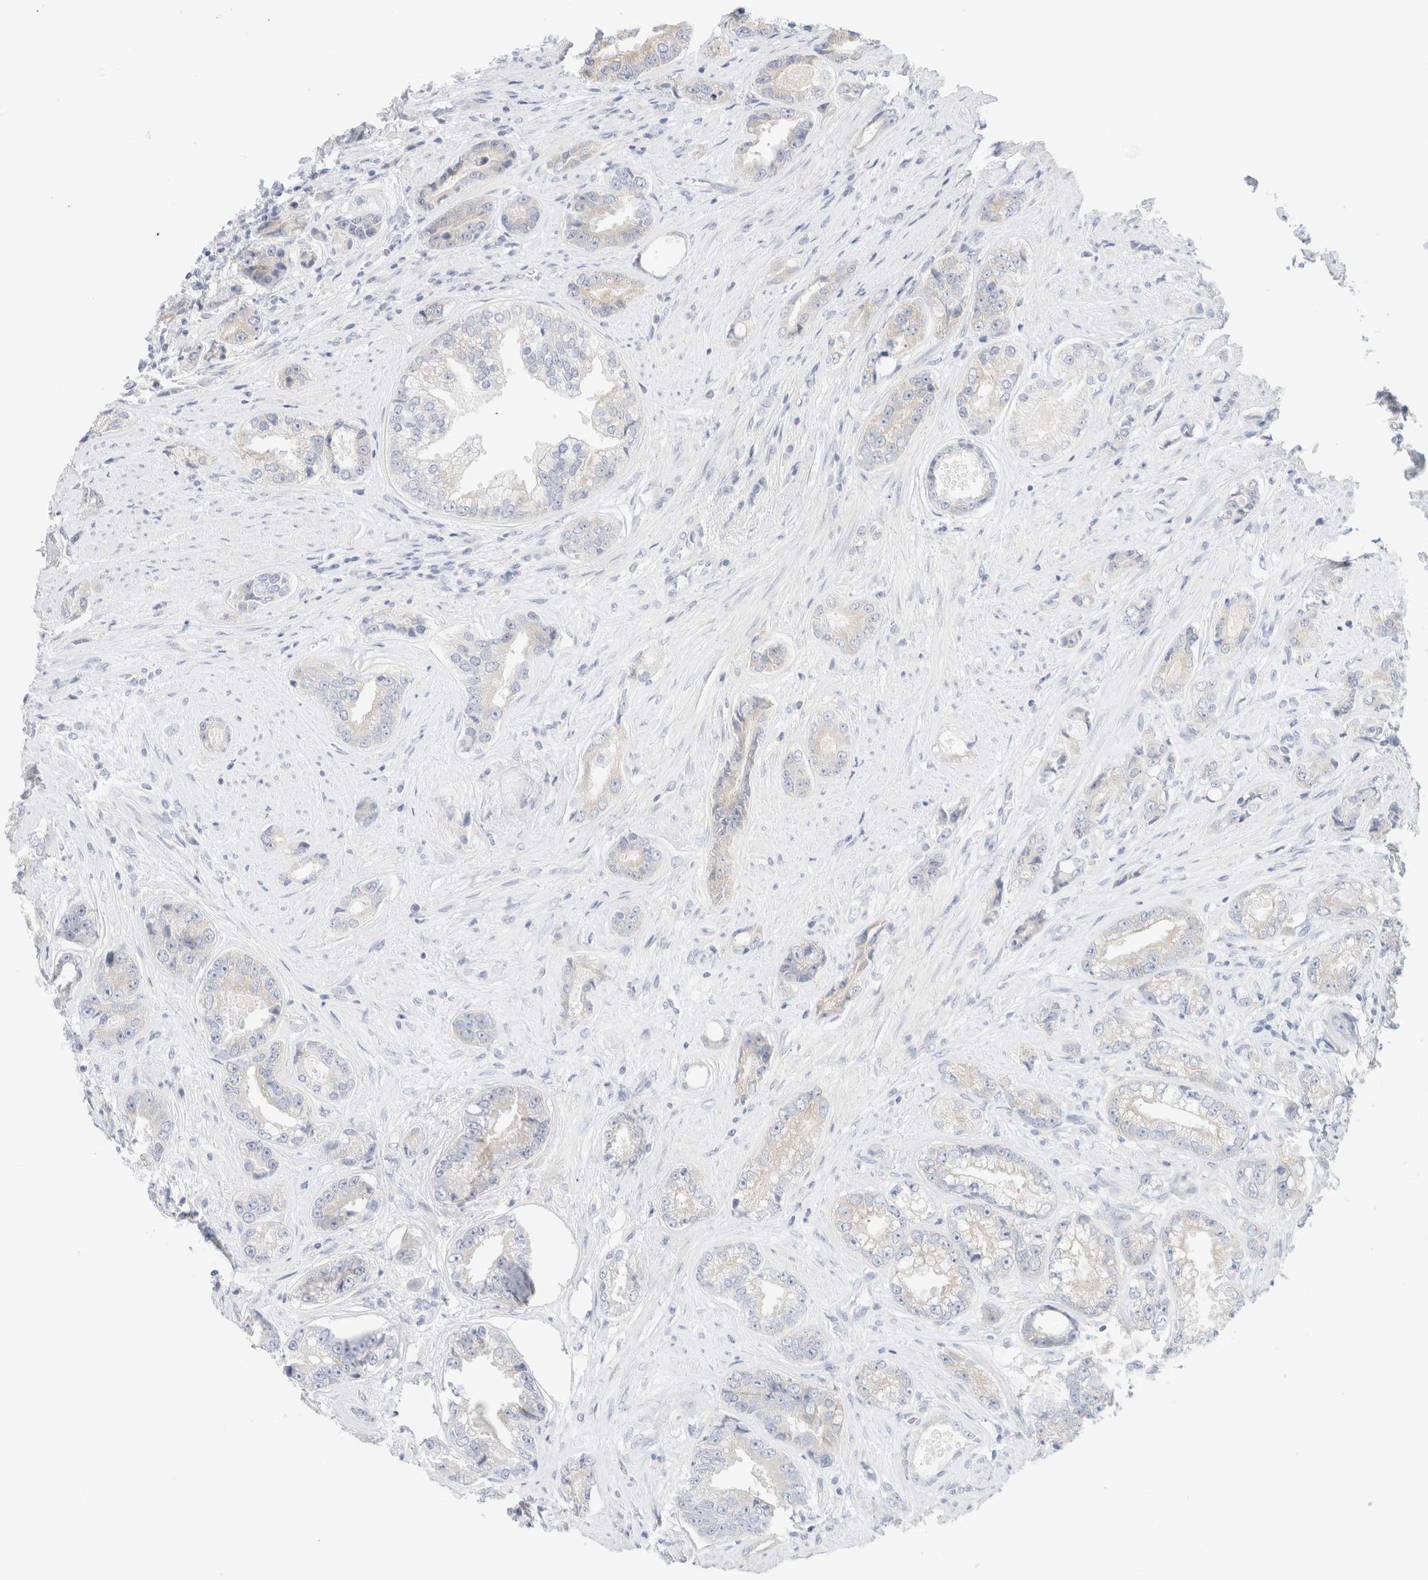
{"staining": {"intensity": "negative", "quantity": "none", "location": "none"}, "tissue": "prostate cancer", "cell_type": "Tumor cells", "image_type": "cancer", "snomed": [{"axis": "morphology", "description": "Adenocarcinoma, High grade"}, {"axis": "topography", "description": "Prostate"}], "caption": "Tumor cells are negative for protein expression in human prostate adenocarcinoma (high-grade). (DAB (3,3'-diaminobenzidine) immunohistochemistry (IHC) with hematoxylin counter stain).", "gene": "UNC13B", "patient": {"sex": "male", "age": 61}}